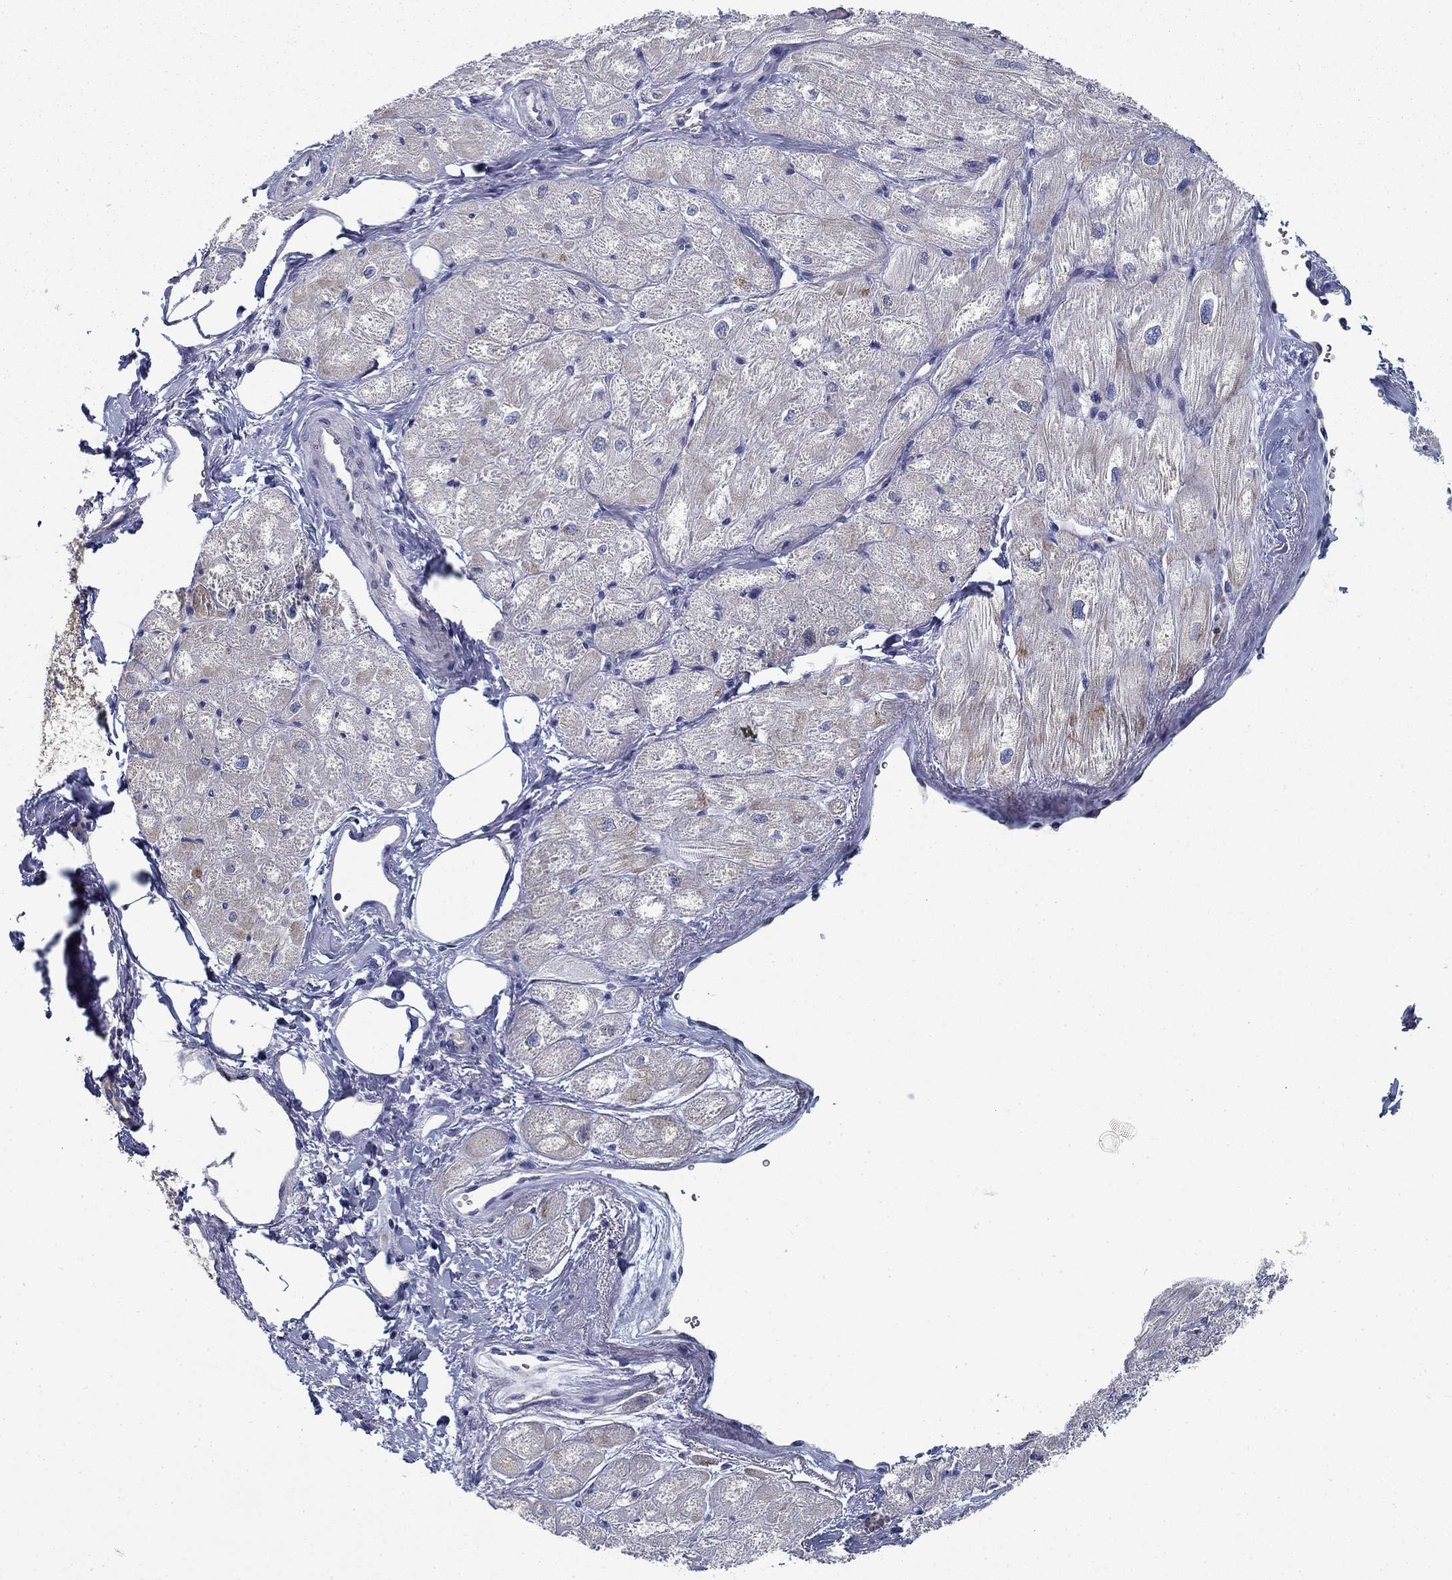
{"staining": {"intensity": "negative", "quantity": "none", "location": "none"}, "tissue": "heart muscle", "cell_type": "Cardiomyocytes", "image_type": "normal", "snomed": [{"axis": "morphology", "description": "Normal tissue, NOS"}, {"axis": "topography", "description": "Heart"}], "caption": "Immunohistochemical staining of benign human heart muscle reveals no significant staining in cardiomyocytes.", "gene": "FXR1", "patient": {"sex": "male", "age": 57}}